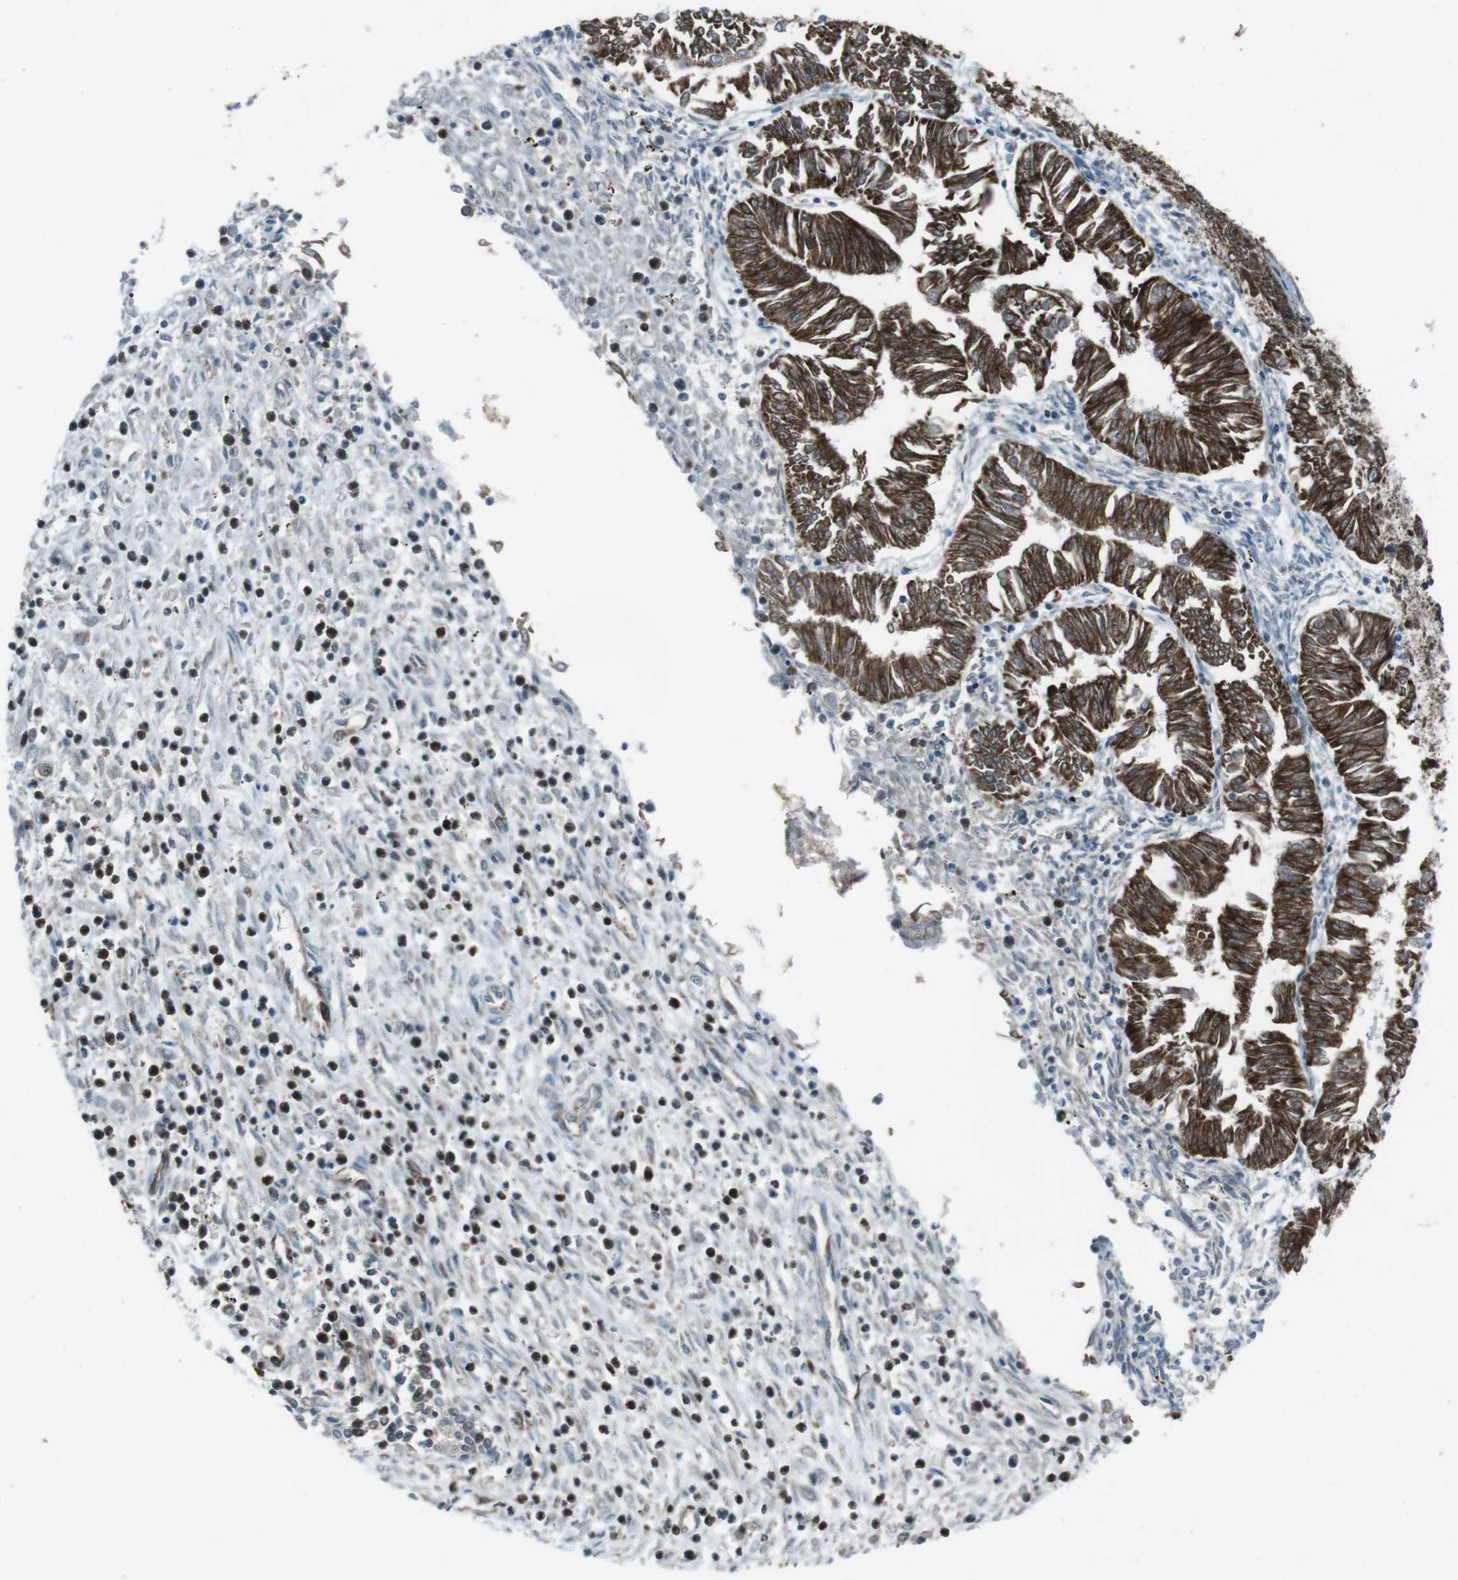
{"staining": {"intensity": "strong", "quantity": ">75%", "location": "cytoplasmic/membranous"}, "tissue": "endometrial cancer", "cell_type": "Tumor cells", "image_type": "cancer", "snomed": [{"axis": "morphology", "description": "Adenocarcinoma, NOS"}, {"axis": "topography", "description": "Endometrium"}], "caption": "Protein staining of adenocarcinoma (endometrial) tissue reveals strong cytoplasmic/membranous staining in about >75% of tumor cells.", "gene": "CSNK1D", "patient": {"sex": "female", "age": 53}}